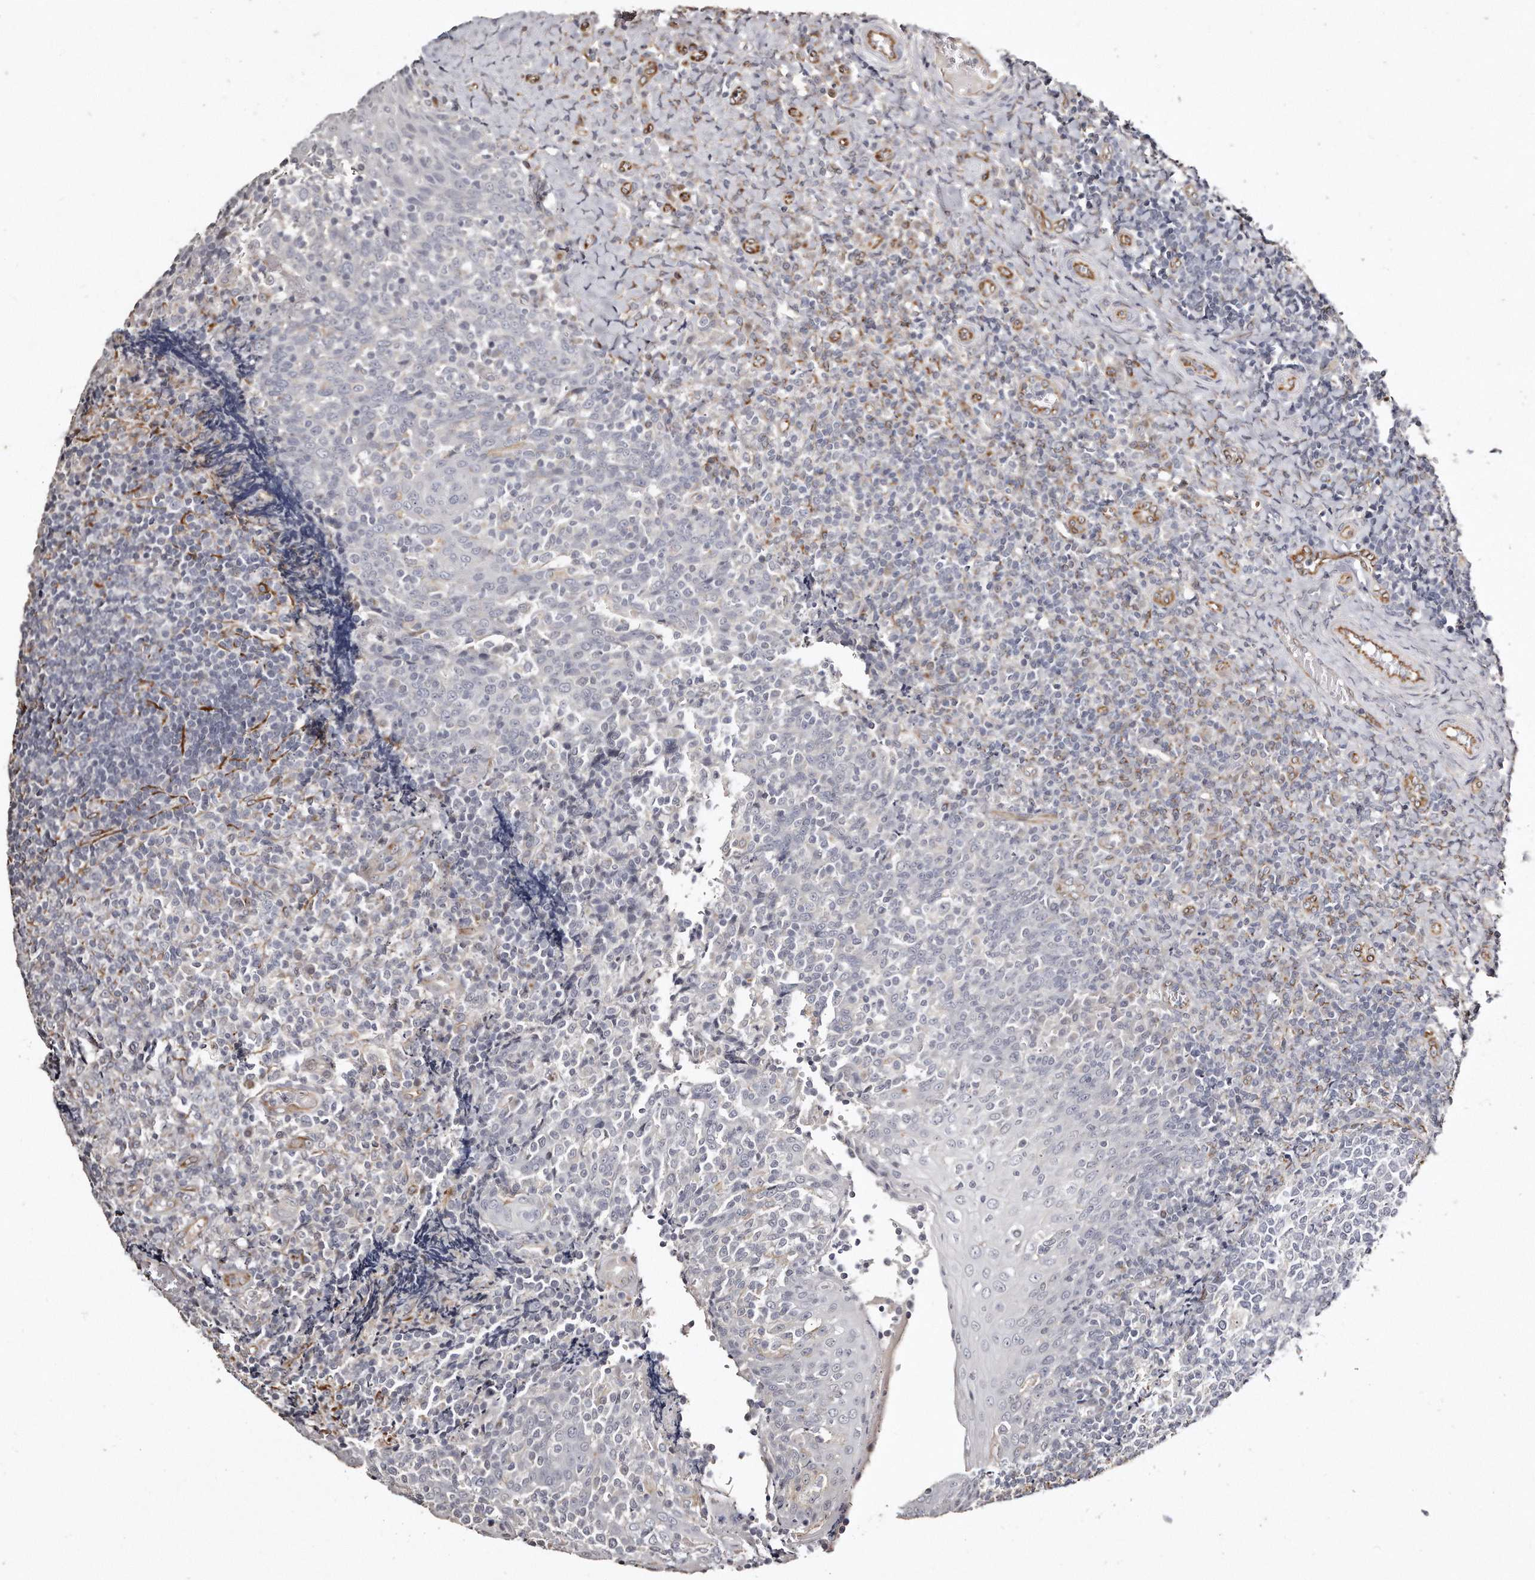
{"staining": {"intensity": "negative", "quantity": "none", "location": "none"}, "tissue": "tonsil", "cell_type": "Non-germinal center cells", "image_type": "normal", "snomed": [{"axis": "morphology", "description": "Normal tissue, NOS"}, {"axis": "topography", "description": "Tonsil"}], "caption": "High magnification brightfield microscopy of benign tonsil stained with DAB (brown) and counterstained with hematoxylin (blue): non-germinal center cells show no significant expression. Brightfield microscopy of immunohistochemistry (IHC) stained with DAB (3,3'-diaminobenzidine) (brown) and hematoxylin (blue), captured at high magnification.", "gene": "ZYG11A", "patient": {"sex": "female", "age": 19}}